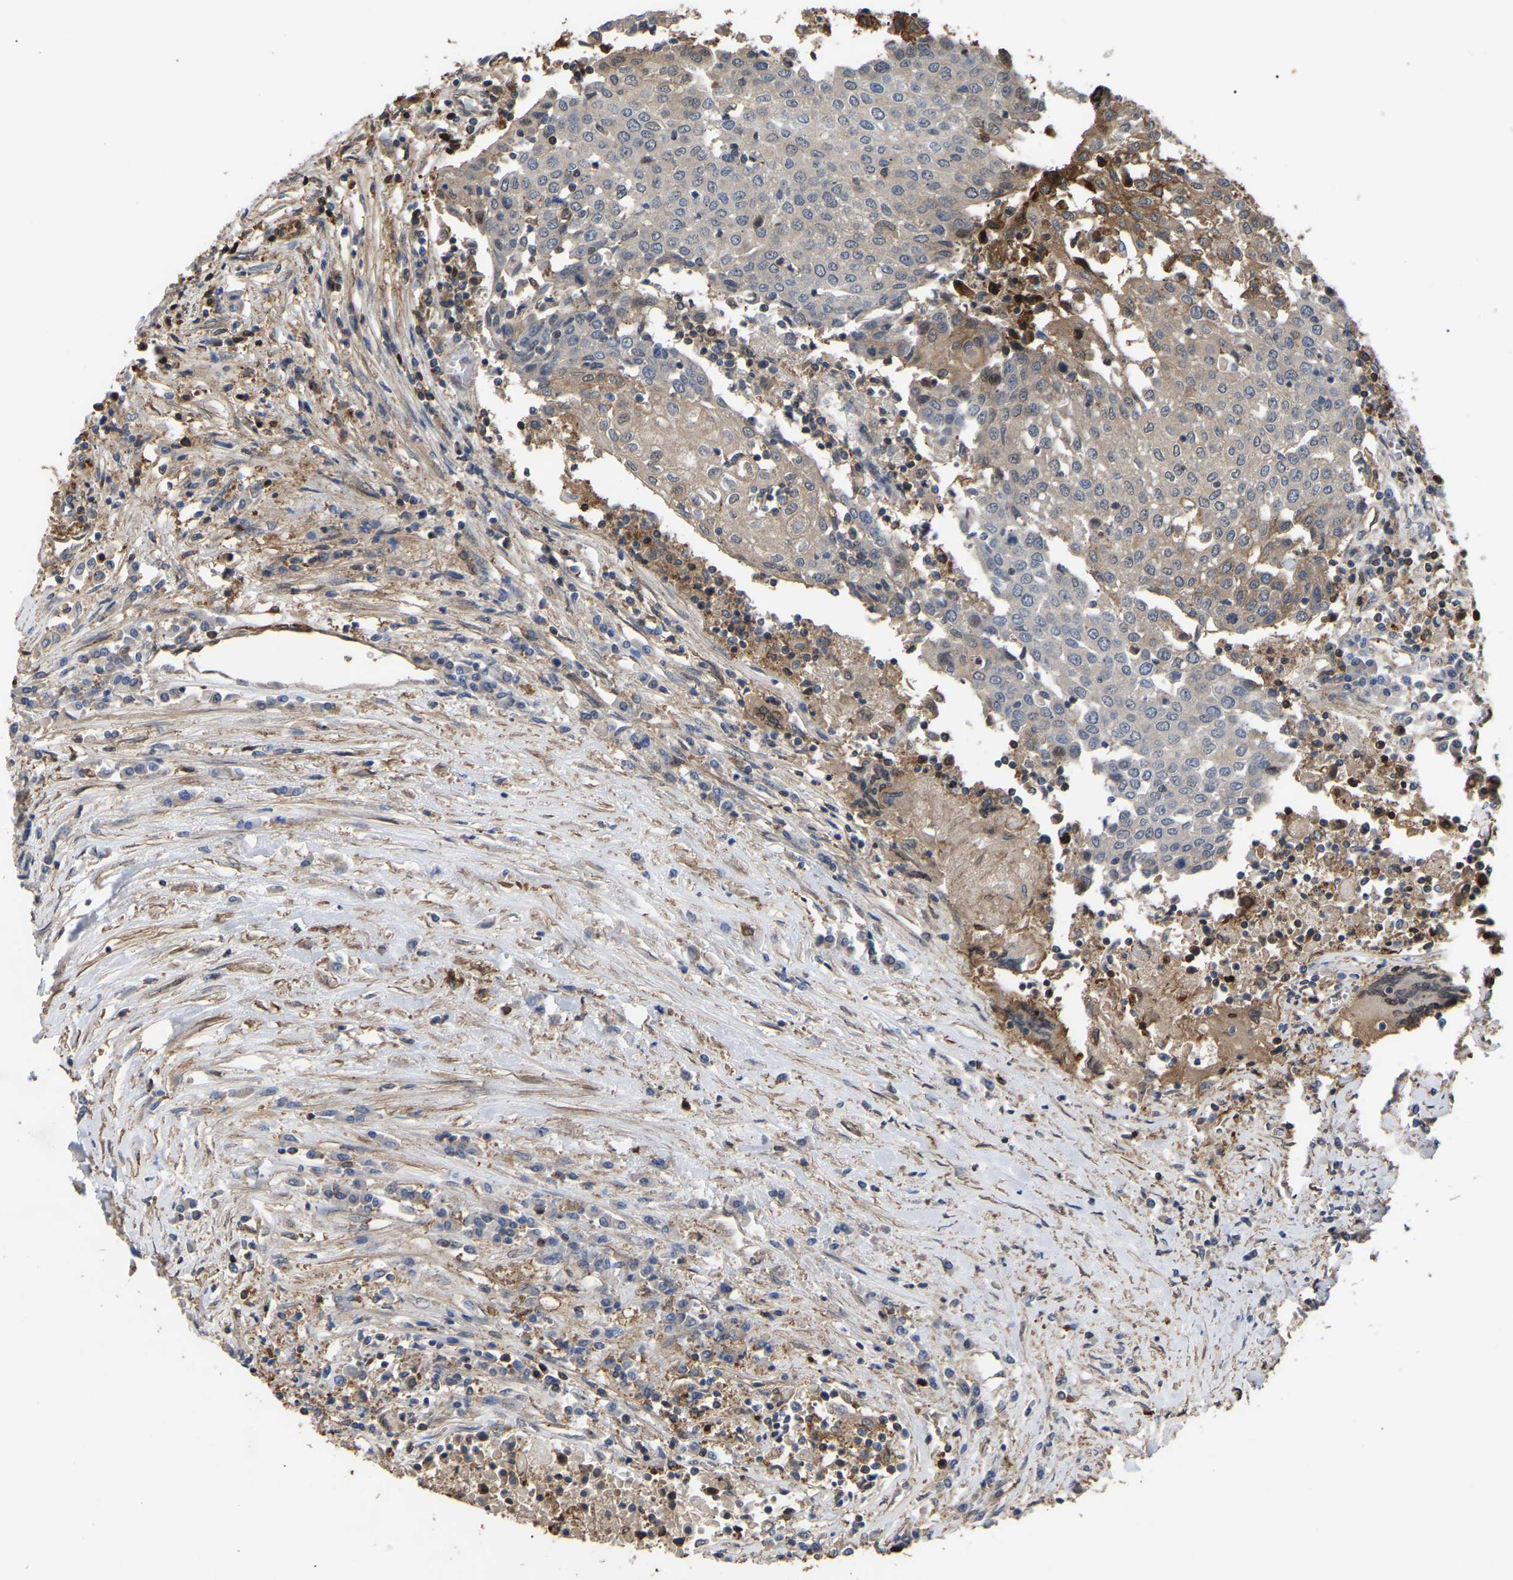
{"staining": {"intensity": "weak", "quantity": "<25%", "location": "cytoplasmic/membranous"}, "tissue": "urothelial cancer", "cell_type": "Tumor cells", "image_type": "cancer", "snomed": [{"axis": "morphology", "description": "Urothelial carcinoma, High grade"}, {"axis": "topography", "description": "Urinary bladder"}], "caption": "An image of human high-grade urothelial carcinoma is negative for staining in tumor cells.", "gene": "CIT", "patient": {"sex": "female", "age": 85}}